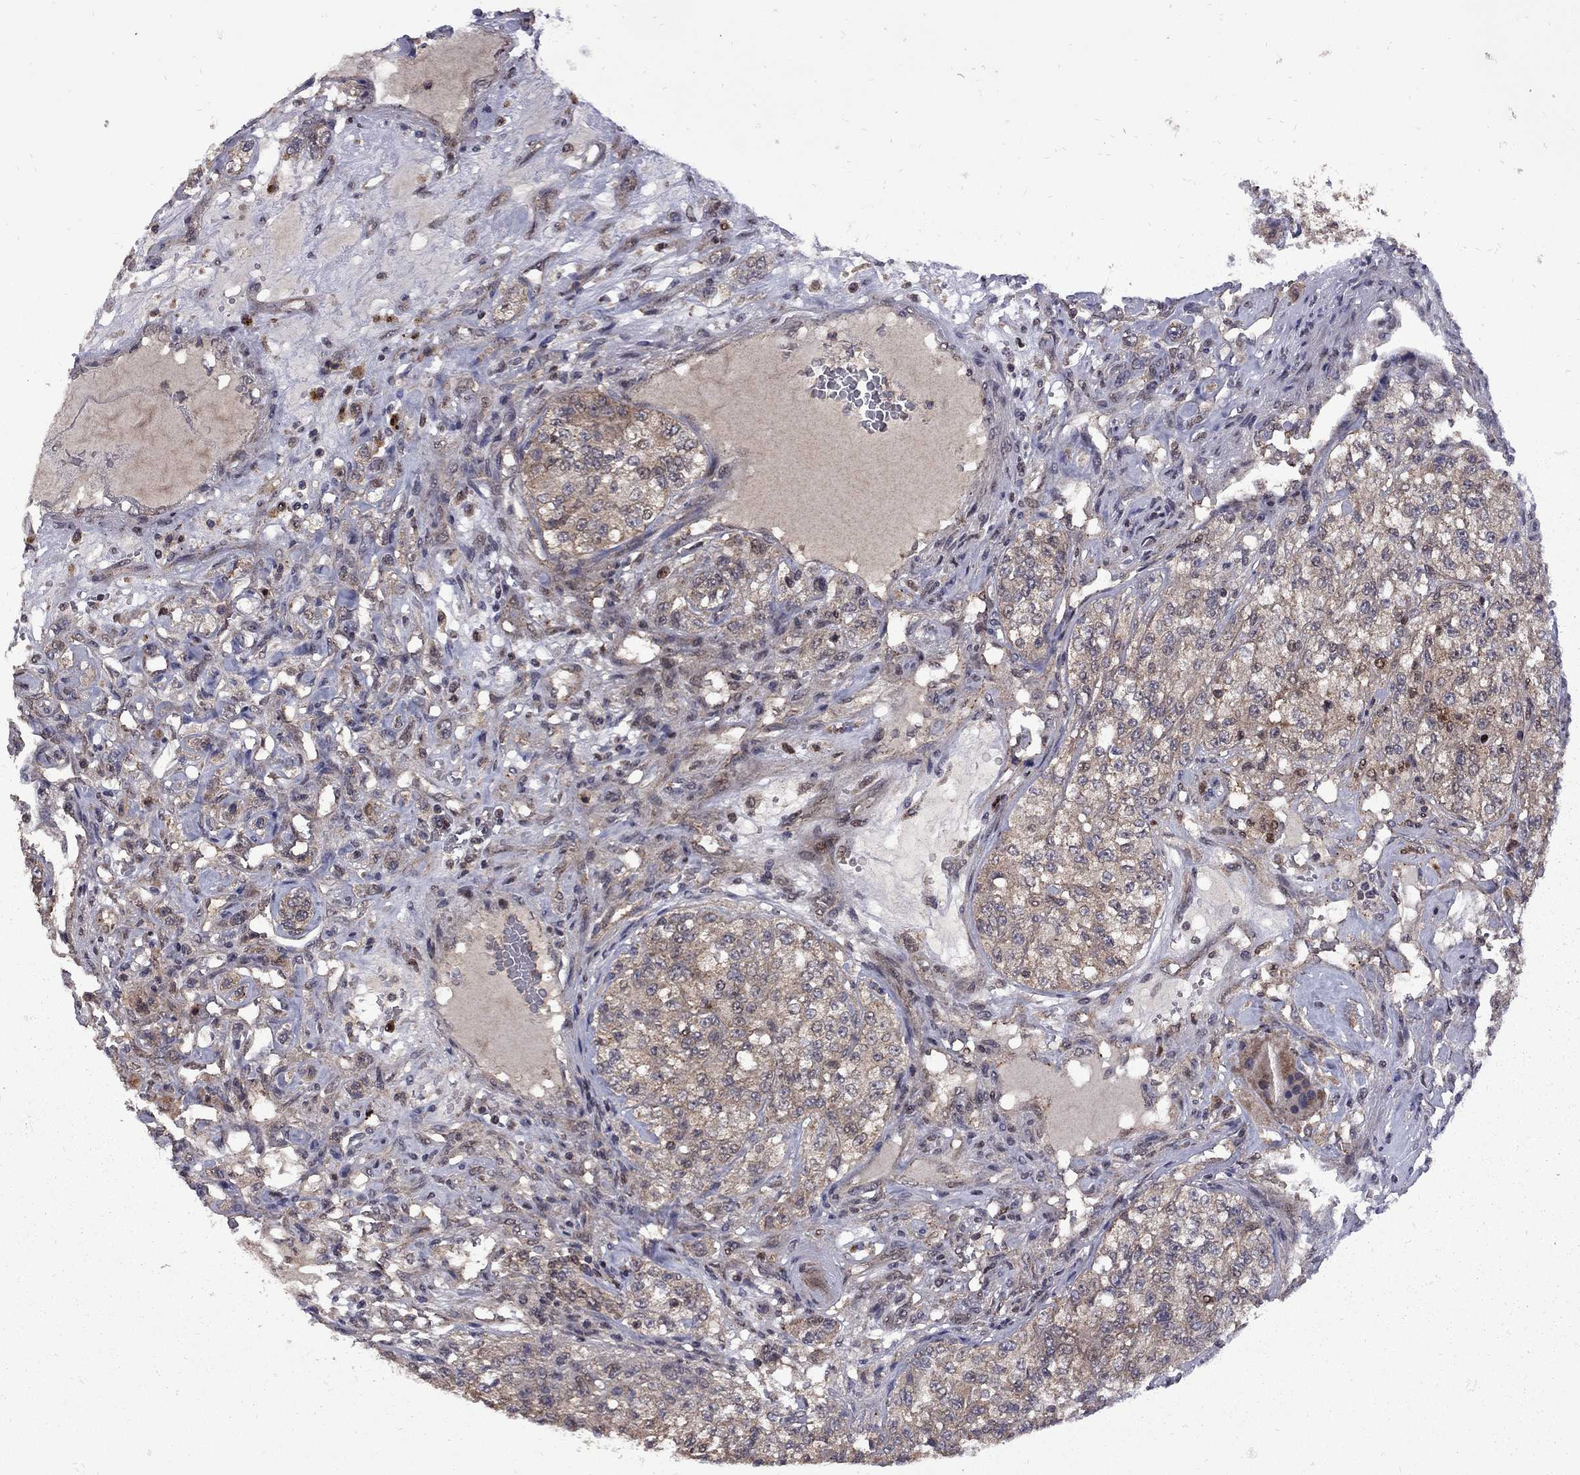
{"staining": {"intensity": "moderate", "quantity": "25%-75%", "location": "cytoplasmic/membranous"}, "tissue": "renal cancer", "cell_type": "Tumor cells", "image_type": "cancer", "snomed": [{"axis": "morphology", "description": "Adenocarcinoma, NOS"}, {"axis": "topography", "description": "Kidney"}], "caption": "Renal cancer stained with a brown dye shows moderate cytoplasmic/membranous positive positivity in about 25%-75% of tumor cells.", "gene": "IPP", "patient": {"sex": "female", "age": 63}}